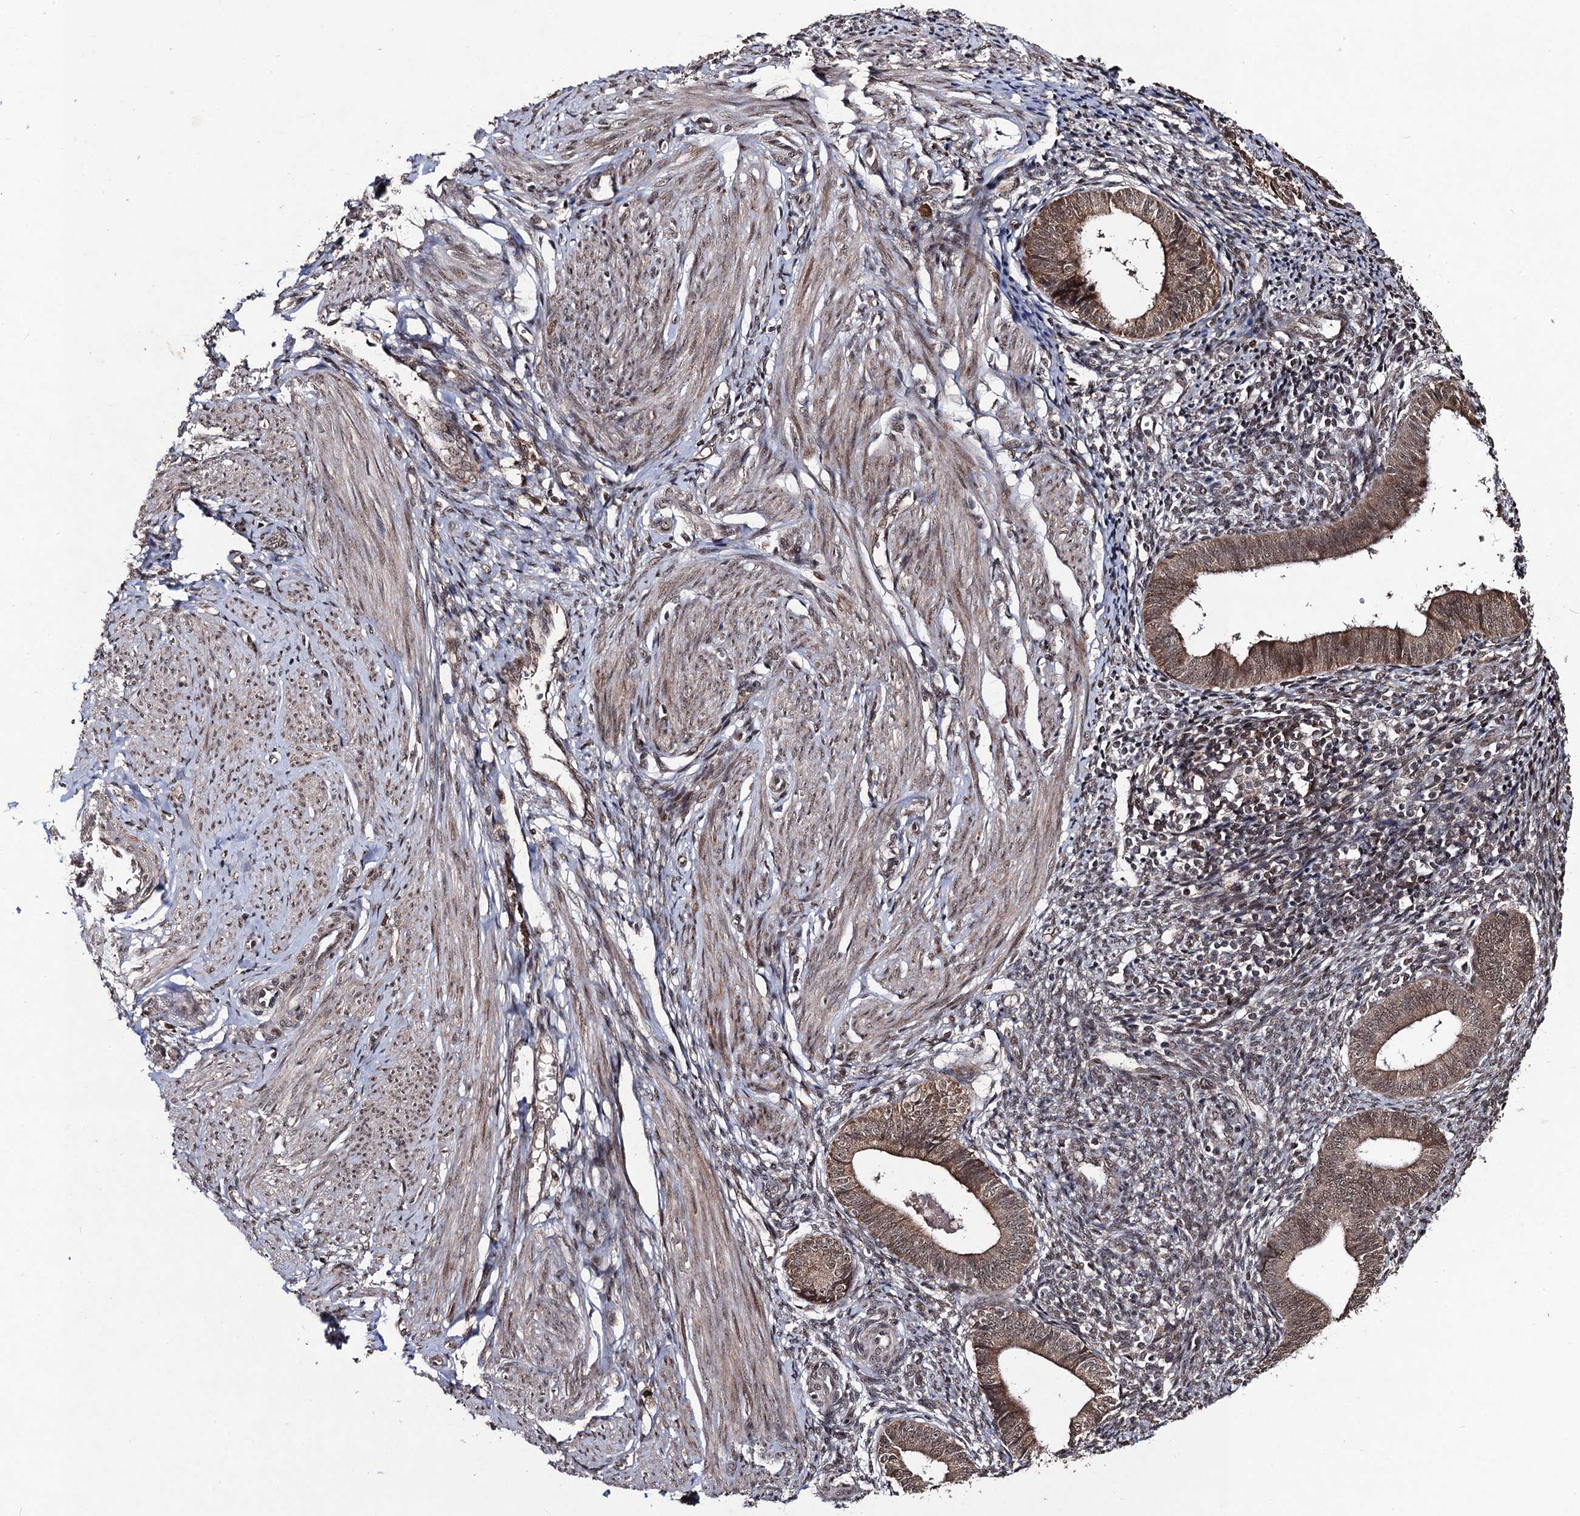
{"staining": {"intensity": "moderate", "quantity": "25%-75%", "location": "cytoplasmic/membranous,nuclear"}, "tissue": "endometrium", "cell_type": "Cells in endometrial stroma", "image_type": "normal", "snomed": [{"axis": "morphology", "description": "Normal tissue, NOS"}, {"axis": "topography", "description": "Endometrium"}], "caption": "Protein positivity by immunohistochemistry (IHC) exhibits moderate cytoplasmic/membranous,nuclear positivity in about 25%-75% of cells in endometrial stroma in unremarkable endometrium.", "gene": "SFSWAP", "patient": {"sex": "female", "age": 46}}